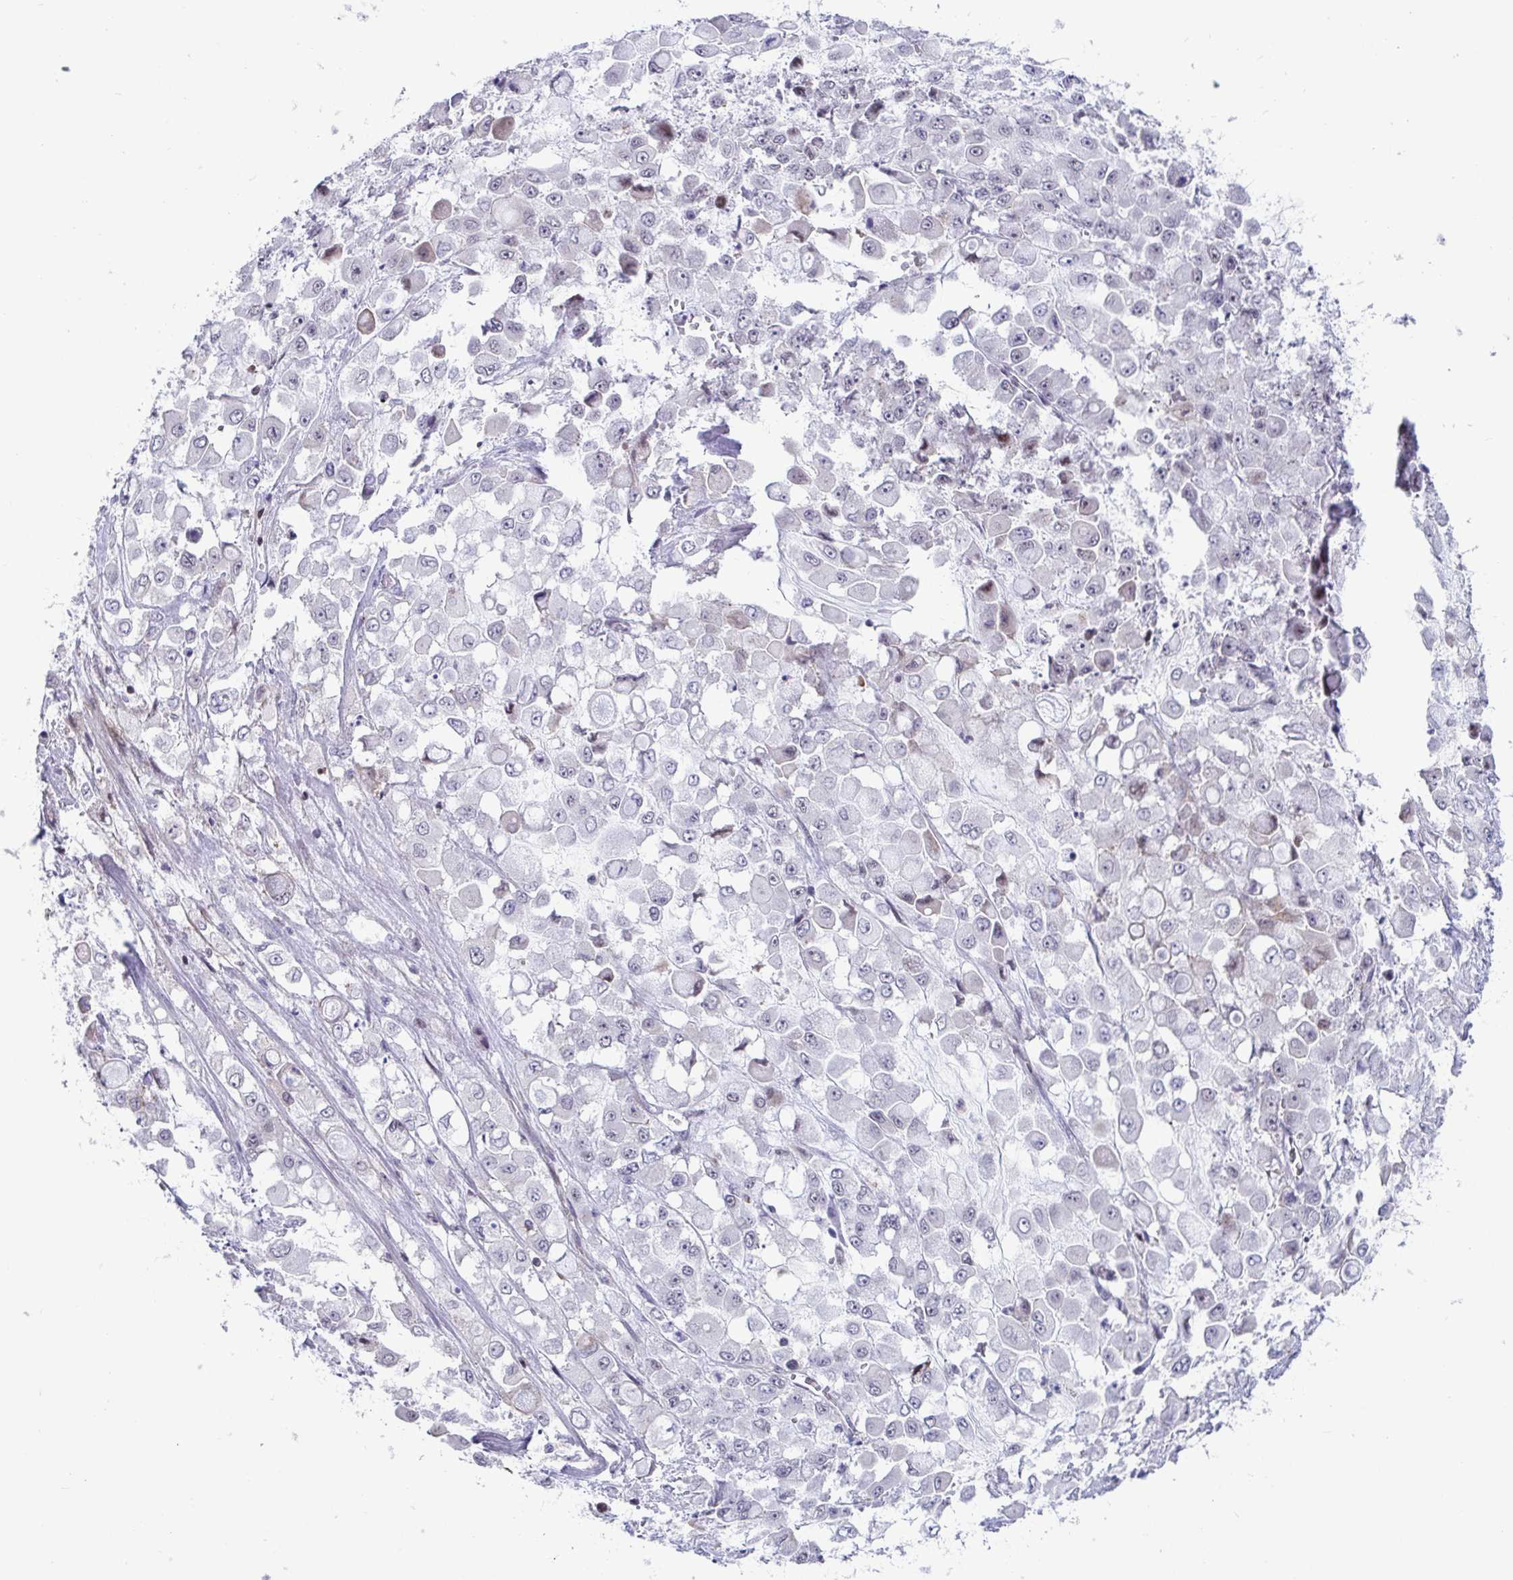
{"staining": {"intensity": "negative", "quantity": "none", "location": "none"}, "tissue": "stomach cancer", "cell_type": "Tumor cells", "image_type": "cancer", "snomed": [{"axis": "morphology", "description": "Adenocarcinoma, NOS"}, {"axis": "topography", "description": "Stomach"}], "caption": "DAB (3,3'-diaminobenzidine) immunohistochemical staining of human stomach cancer (adenocarcinoma) exhibits no significant positivity in tumor cells.", "gene": "WDR72", "patient": {"sex": "female", "age": 76}}